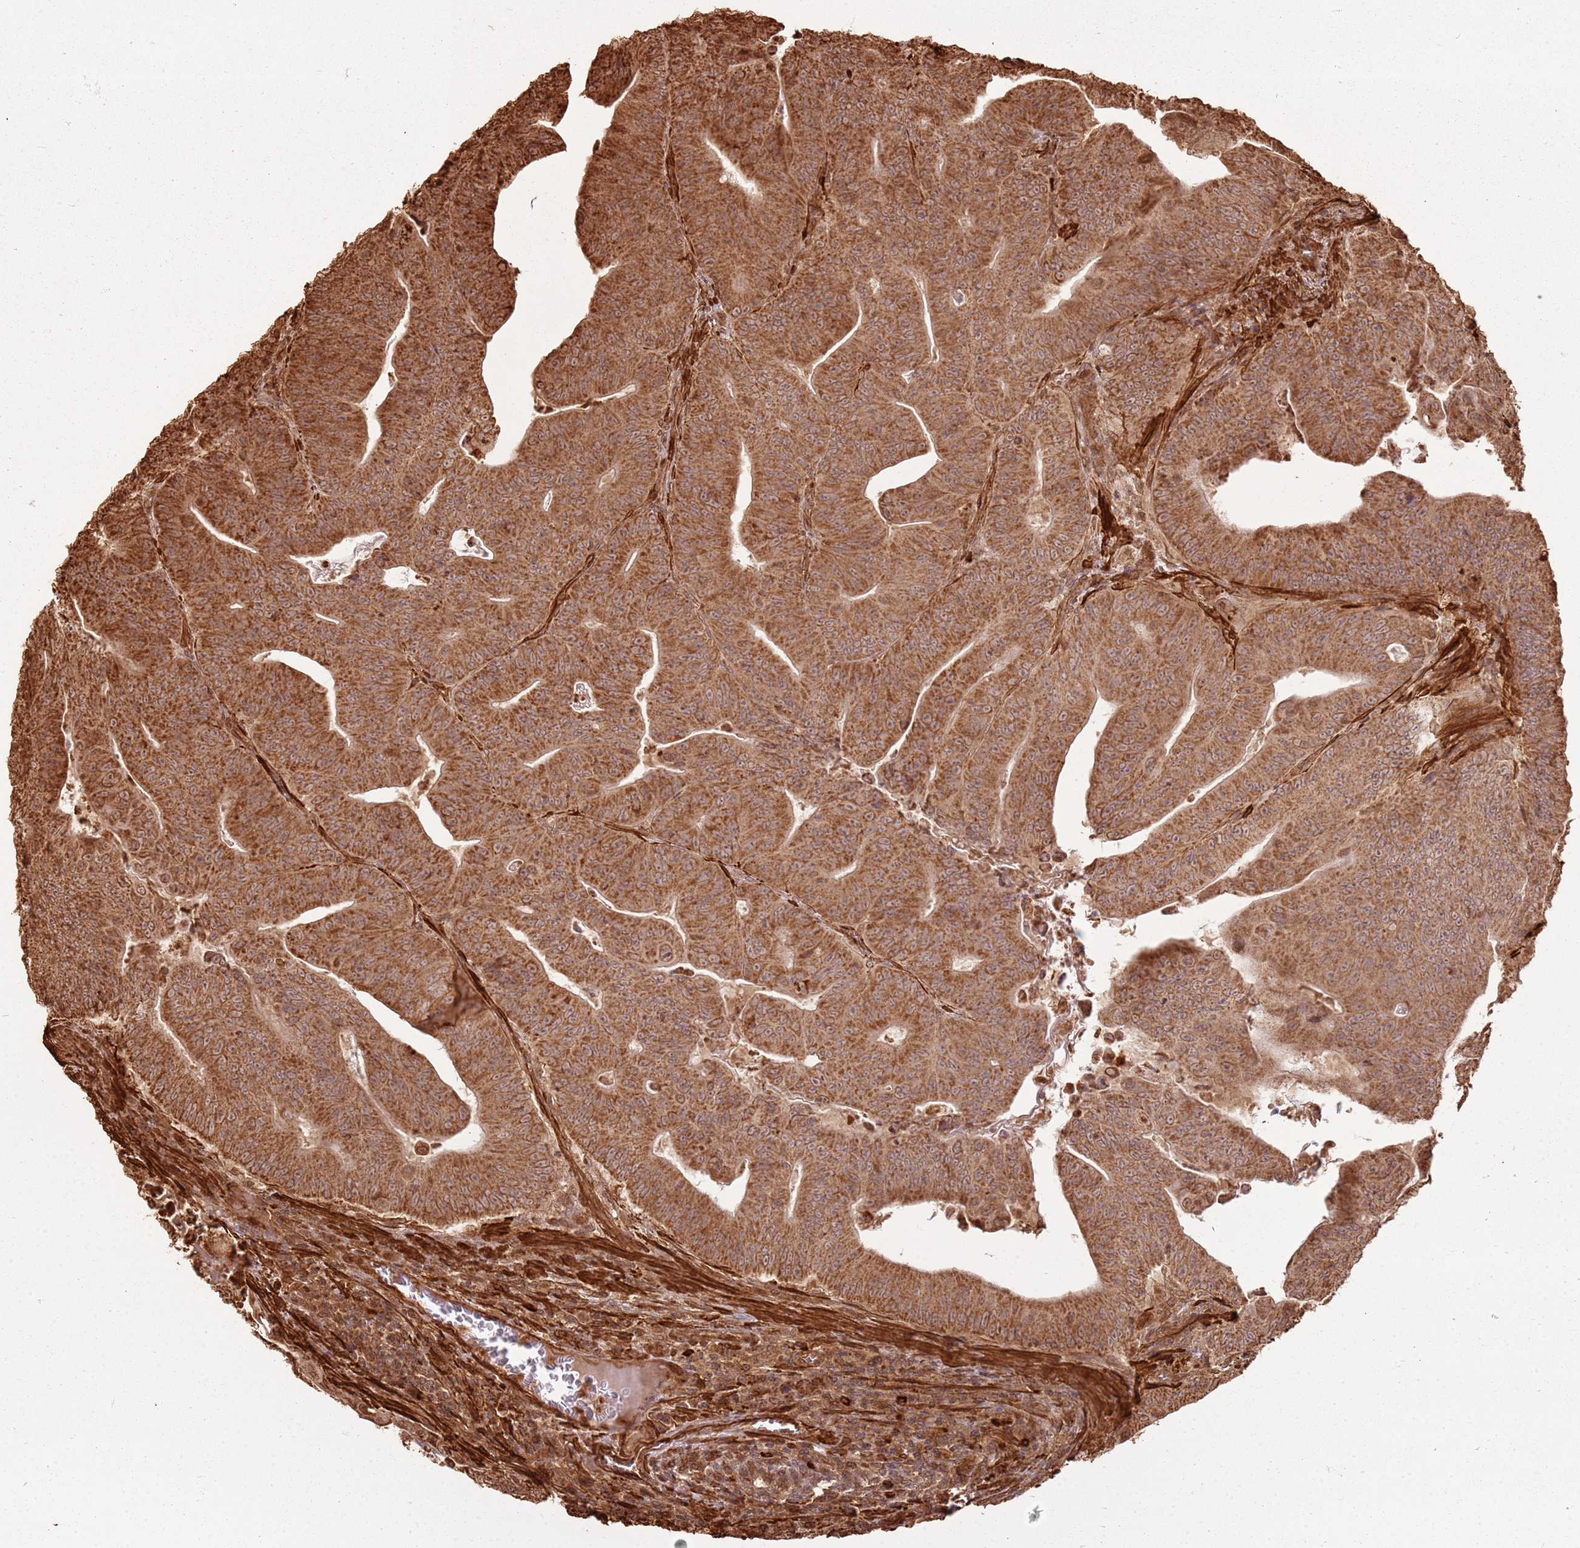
{"staining": {"intensity": "strong", "quantity": ">75%", "location": "cytoplasmic/membranous"}, "tissue": "colorectal cancer", "cell_type": "Tumor cells", "image_type": "cancer", "snomed": [{"axis": "morphology", "description": "Adenocarcinoma, NOS"}, {"axis": "topography", "description": "Rectum"}], "caption": "IHC micrograph of human colorectal cancer stained for a protein (brown), which displays high levels of strong cytoplasmic/membranous staining in approximately >75% of tumor cells.", "gene": "DDX59", "patient": {"sex": "female", "age": 75}}